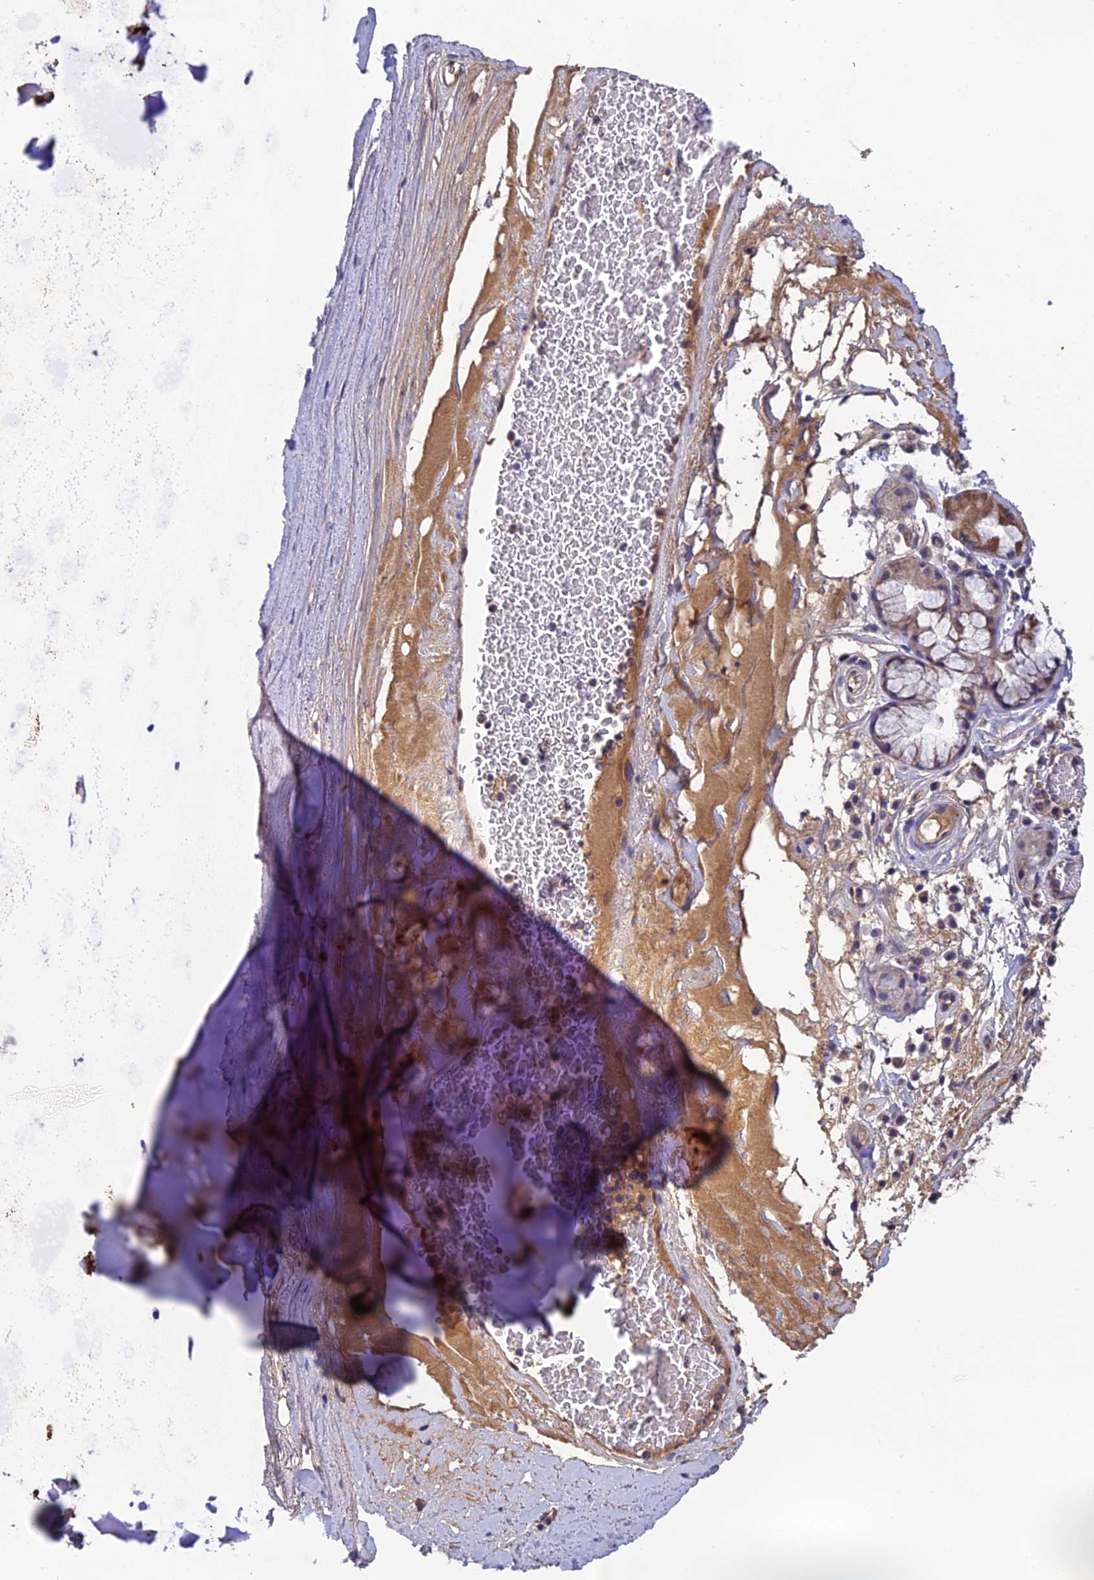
{"staining": {"intensity": "moderate", "quantity": ">75%", "location": "cytoplasmic/membranous"}, "tissue": "adipose tissue", "cell_type": "Adipocytes", "image_type": "normal", "snomed": [{"axis": "morphology", "description": "Normal tissue, NOS"}, {"axis": "topography", "description": "Cartilage tissue"}], "caption": "Immunohistochemical staining of unremarkable human adipose tissue shows >75% levels of moderate cytoplasmic/membranous protein staining in approximately >75% of adipocytes.", "gene": "PZP", "patient": {"sex": "female", "age": 63}}